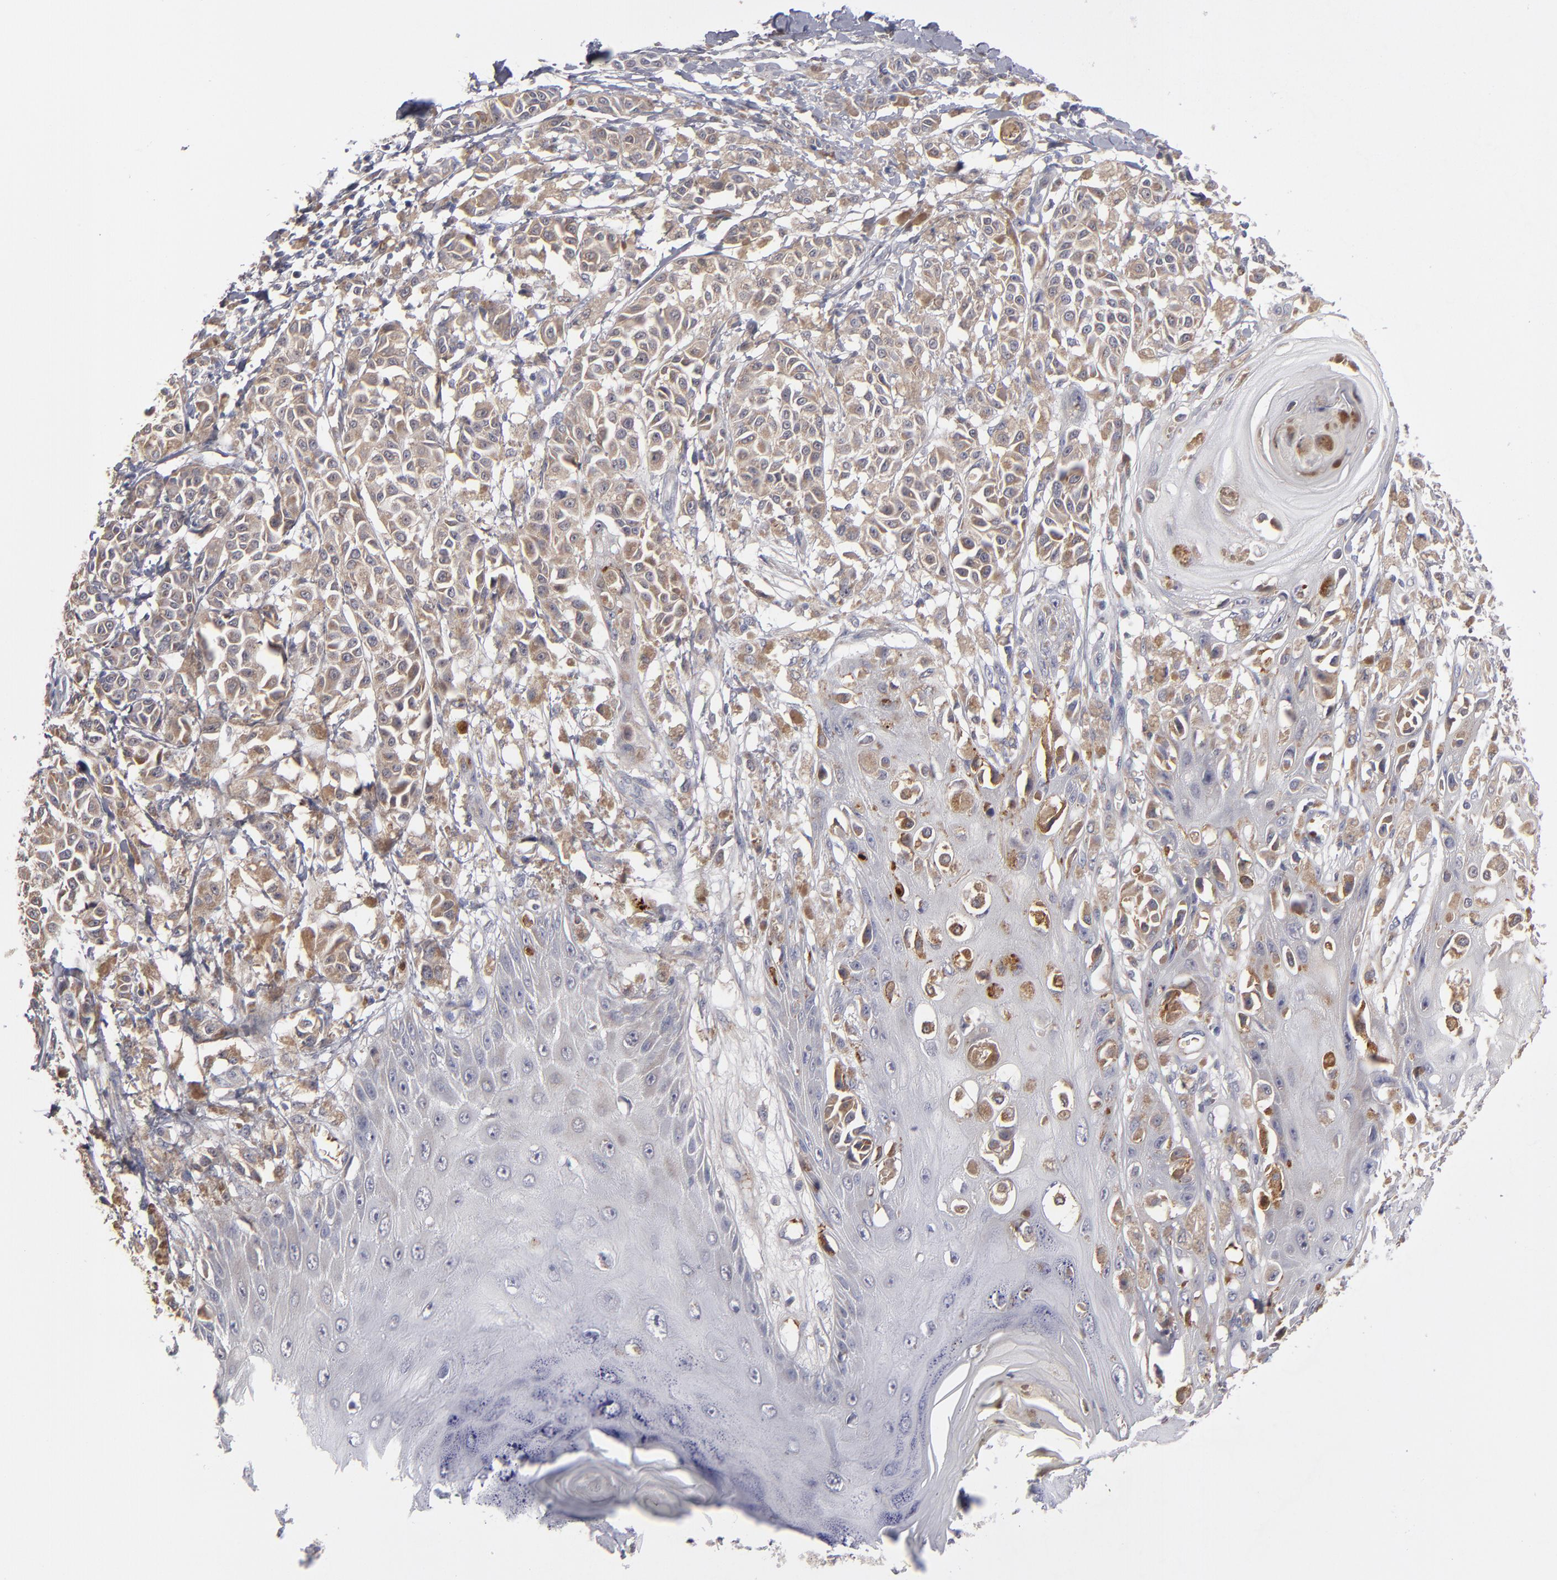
{"staining": {"intensity": "weak", "quantity": ">75%", "location": "cytoplasmic/membranous"}, "tissue": "melanoma", "cell_type": "Tumor cells", "image_type": "cancer", "snomed": [{"axis": "morphology", "description": "Malignant melanoma, NOS"}, {"axis": "topography", "description": "Skin"}], "caption": "Immunohistochemical staining of human melanoma demonstrates weak cytoplasmic/membranous protein staining in about >75% of tumor cells.", "gene": "EXD2", "patient": {"sex": "male", "age": 76}}